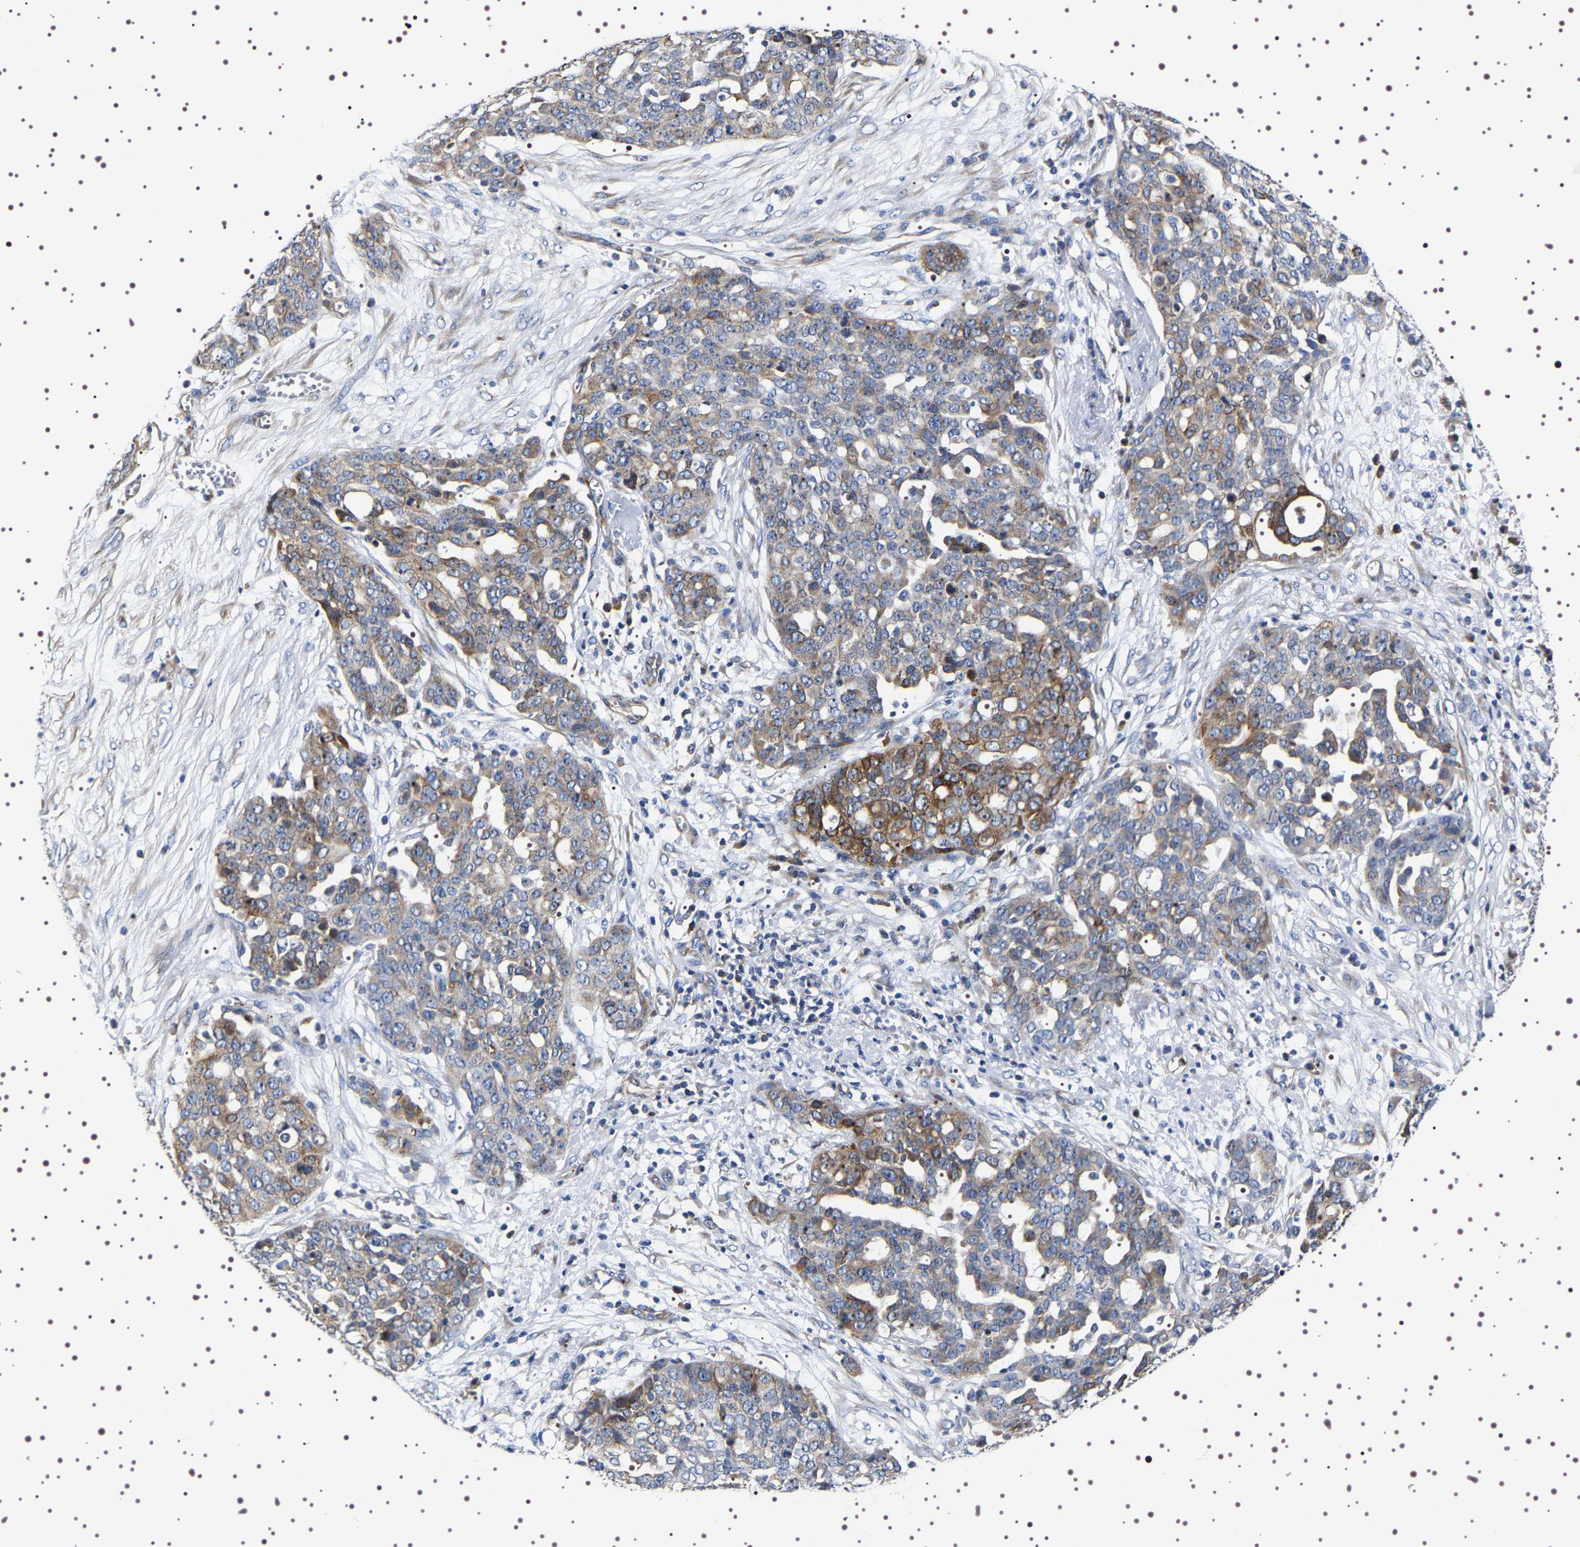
{"staining": {"intensity": "moderate", "quantity": ">75%", "location": "cytoplasmic/membranous"}, "tissue": "ovarian cancer", "cell_type": "Tumor cells", "image_type": "cancer", "snomed": [{"axis": "morphology", "description": "Cystadenocarcinoma, serous, NOS"}, {"axis": "topography", "description": "Soft tissue"}, {"axis": "topography", "description": "Ovary"}], "caption": "Immunohistochemistry (IHC) image of ovarian cancer (serous cystadenocarcinoma) stained for a protein (brown), which demonstrates medium levels of moderate cytoplasmic/membranous expression in about >75% of tumor cells.", "gene": "SQLE", "patient": {"sex": "female", "age": 57}}